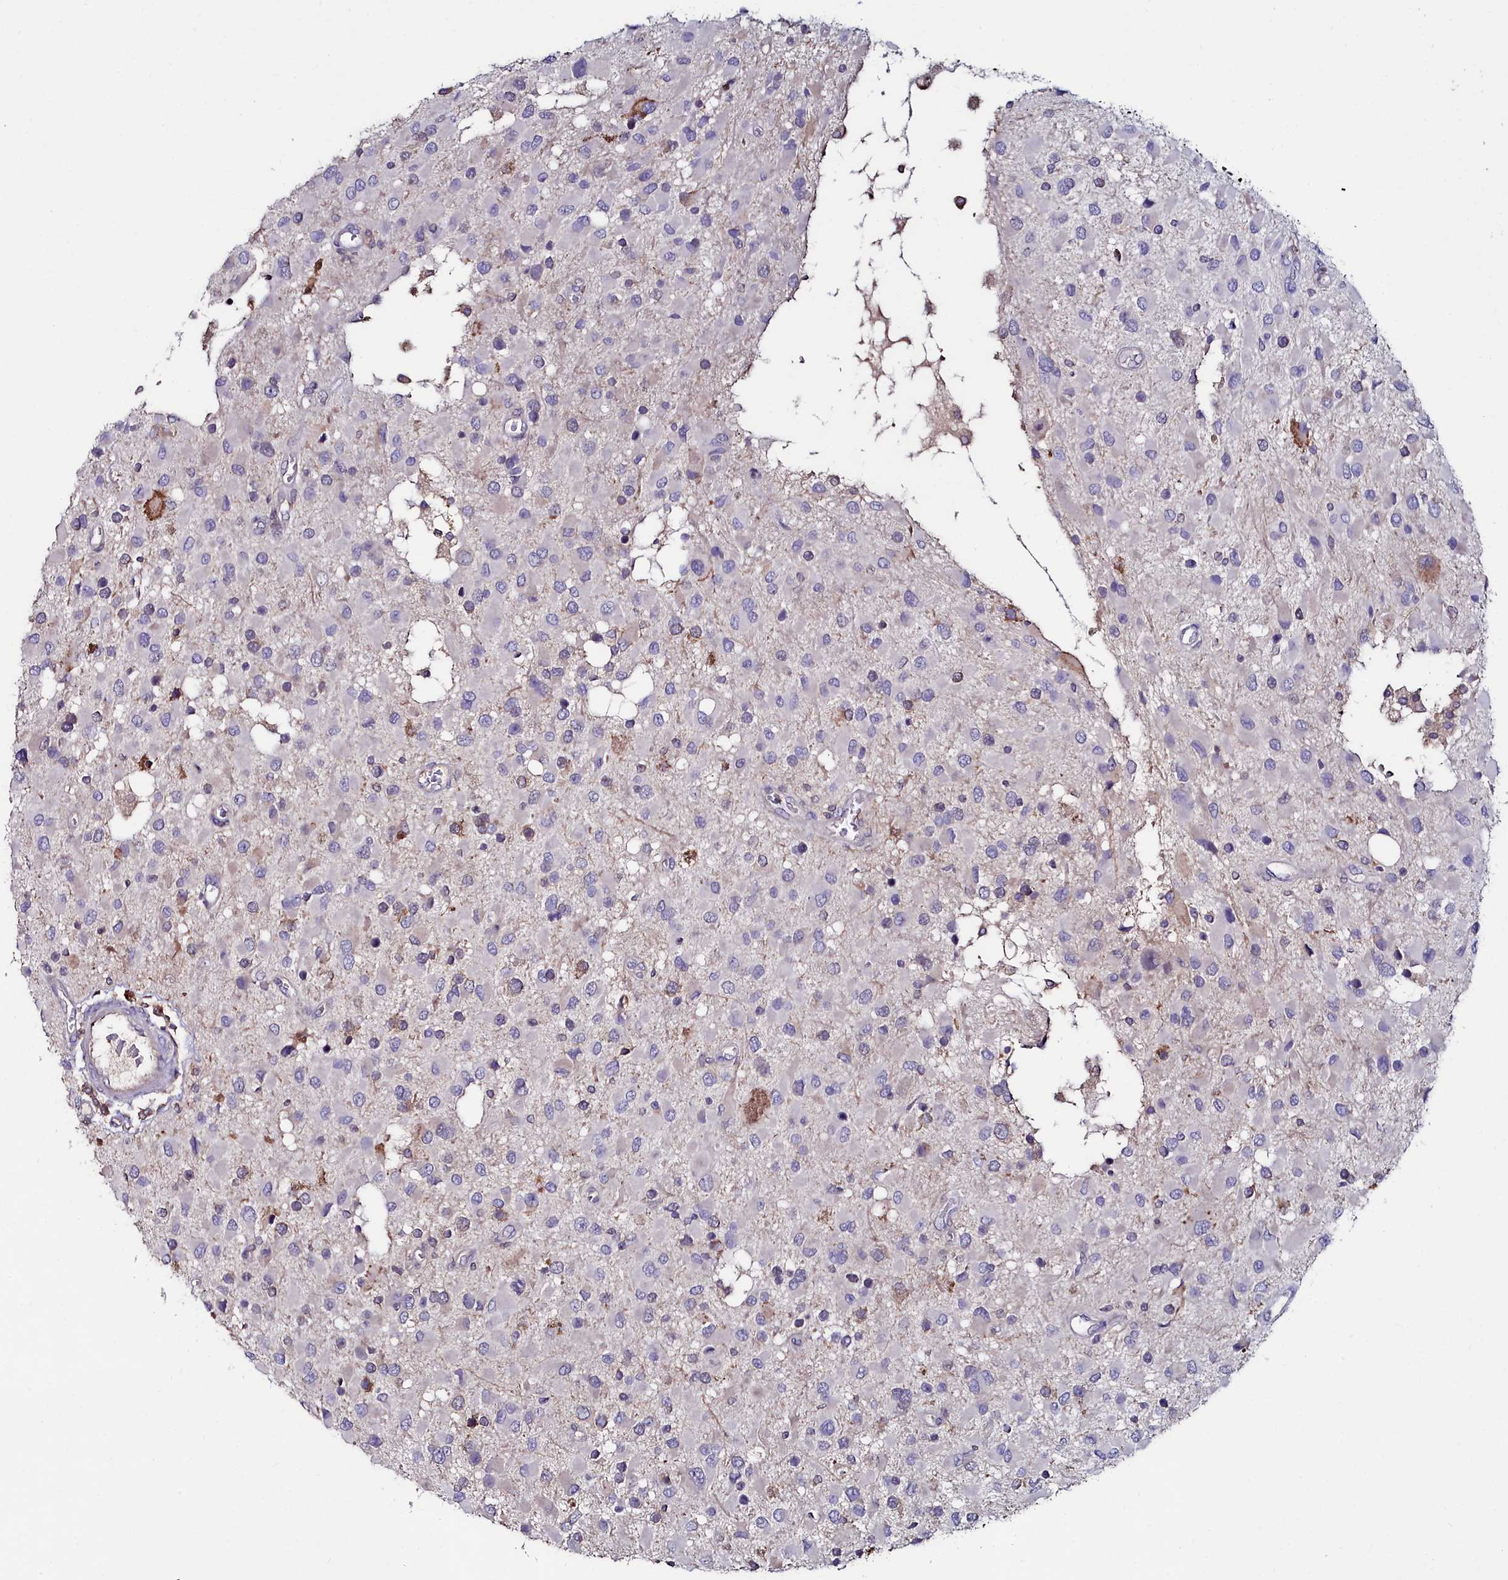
{"staining": {"intensity": "negative", "quantity": "none", "location": "none"}, "tissue": "glioma", "cell_type": "Tumor cells", "image_type": "cancer", "snomed": [{"axis": "morphology", "description": "Glioma, malignant, High grade"}, {"axis": "topography", "description": "Brain"}], "caption": "A high-resolution photomicrograph shows immunohistochemistry staining of glioma, which shows no significant staining in tumor cells.", "gene": "AMBRA1", "patient": {"sex": "male", "age": 53}}